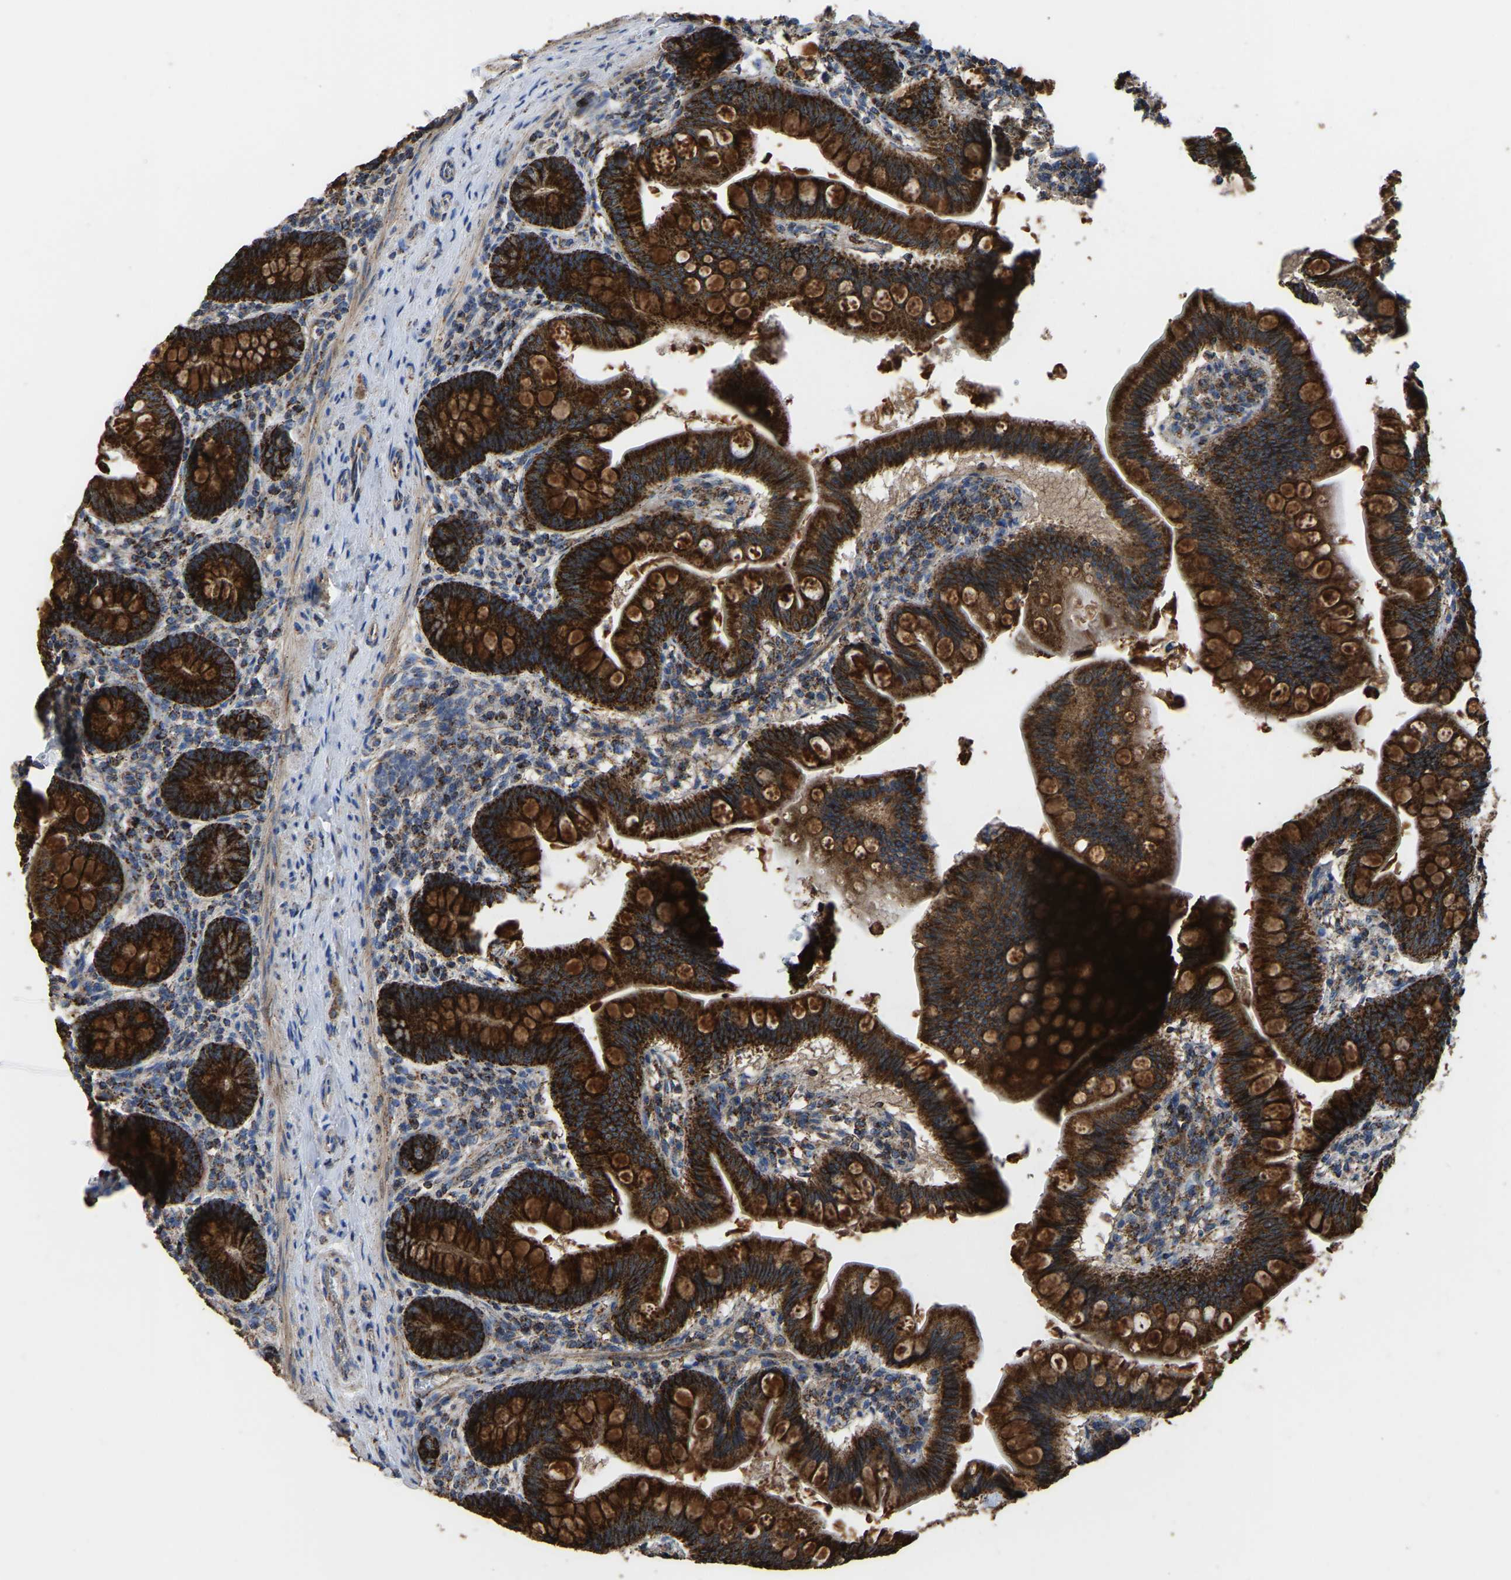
{"staining": {"intensity": "strong", "quantity": ">75%", "location": "cytoplasmic/membranous"}, "tissue": "small intestine", "cell_type": "Glandular cells", "image_type": "normal", "snomed": [{"axis": "morphology", "description": "Normal tissue, NOS"}, {"axis": "topography", "description": "Small intestine"}], "caption": "A high-resolution micrograph shows immunohistochemistry staining of normal small intestine, which displays strong cytoplasmic/membranous positivity in approximately >75% of glandular cells.", "gene": "ETFA", "patient": {"sex": "male", "age": 7}}